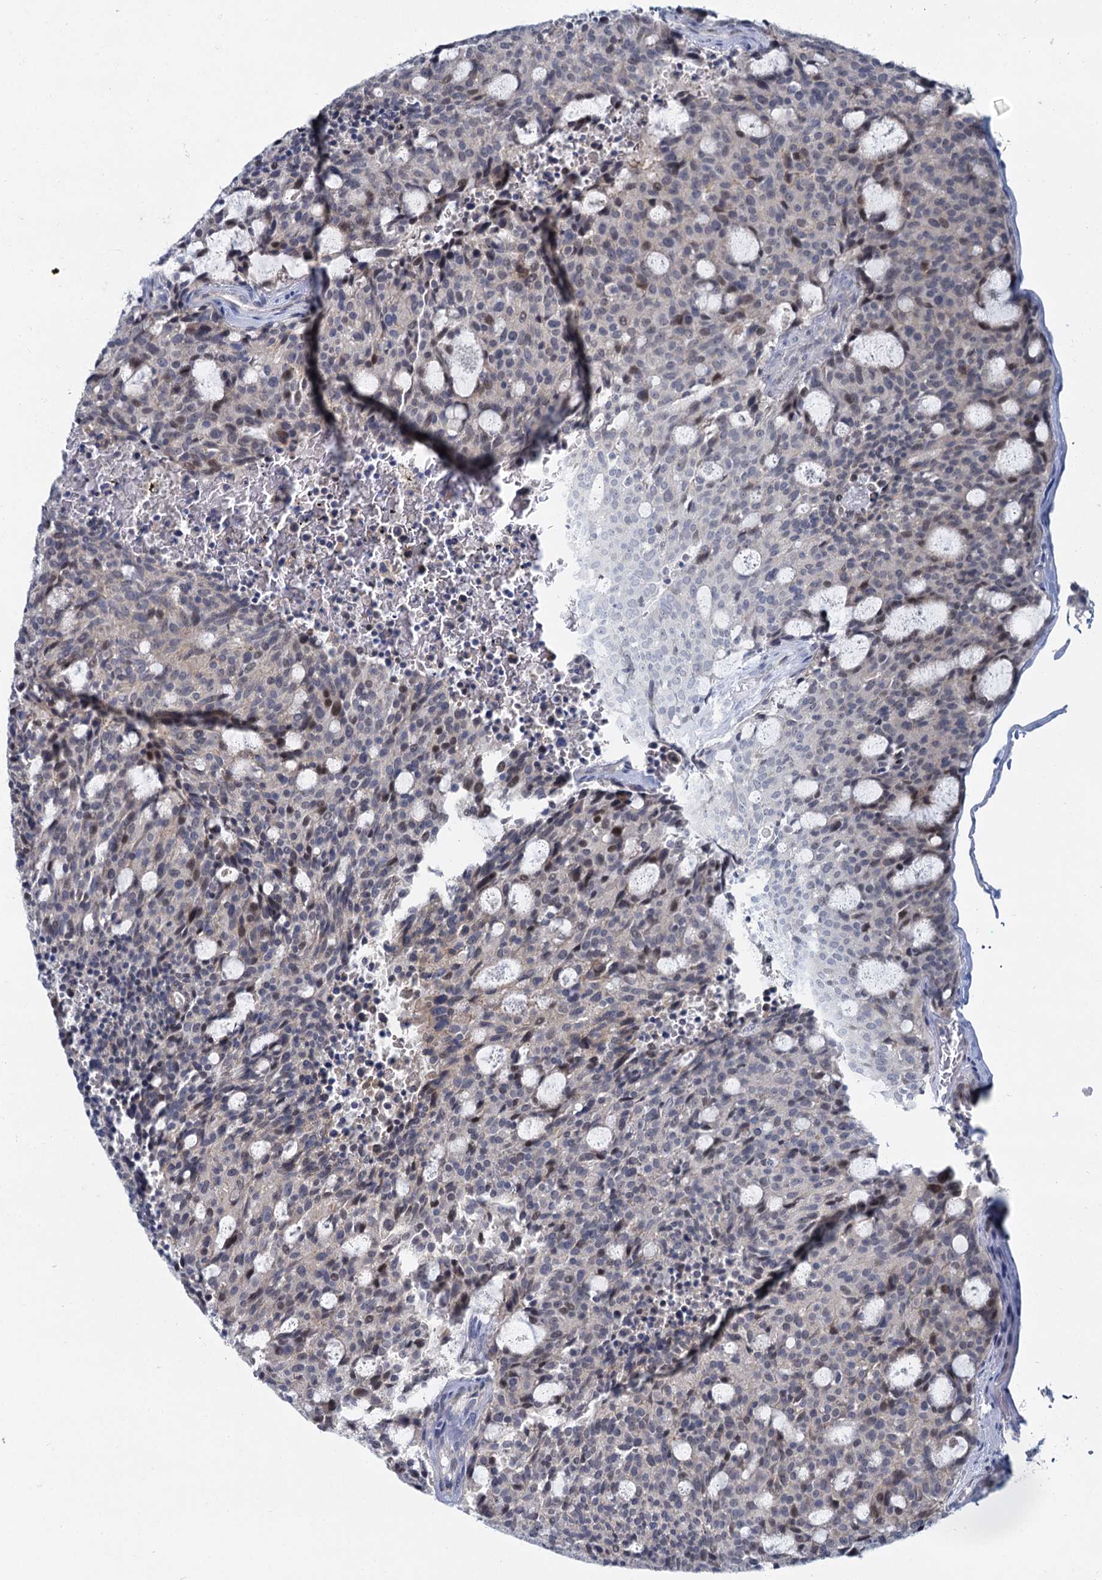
{"staining": {"intensity": "weak", "quantity": "<25%", "location": "nuclear"}, "tissue": "carcinoid", "cell_type": "Tumor cells", "image_type": "cancer", "snomed": [{"axis": "morphology", "description": "Carcinoid, malignant, NOS"}, {"axis": "topography", "description": "Pancreas"}], "caption": "Immunohistochemistry (IHC) photomicrograph of neoplastic tissue: human carcinoid (malignant) stained with DAB (3,3'-diaminobenzidine) shows no significant protein staining in tumor cells. Nuclei are stained in blue.", "gene": "ACRBP", "patient": {"sex": "female", "age": 54}}